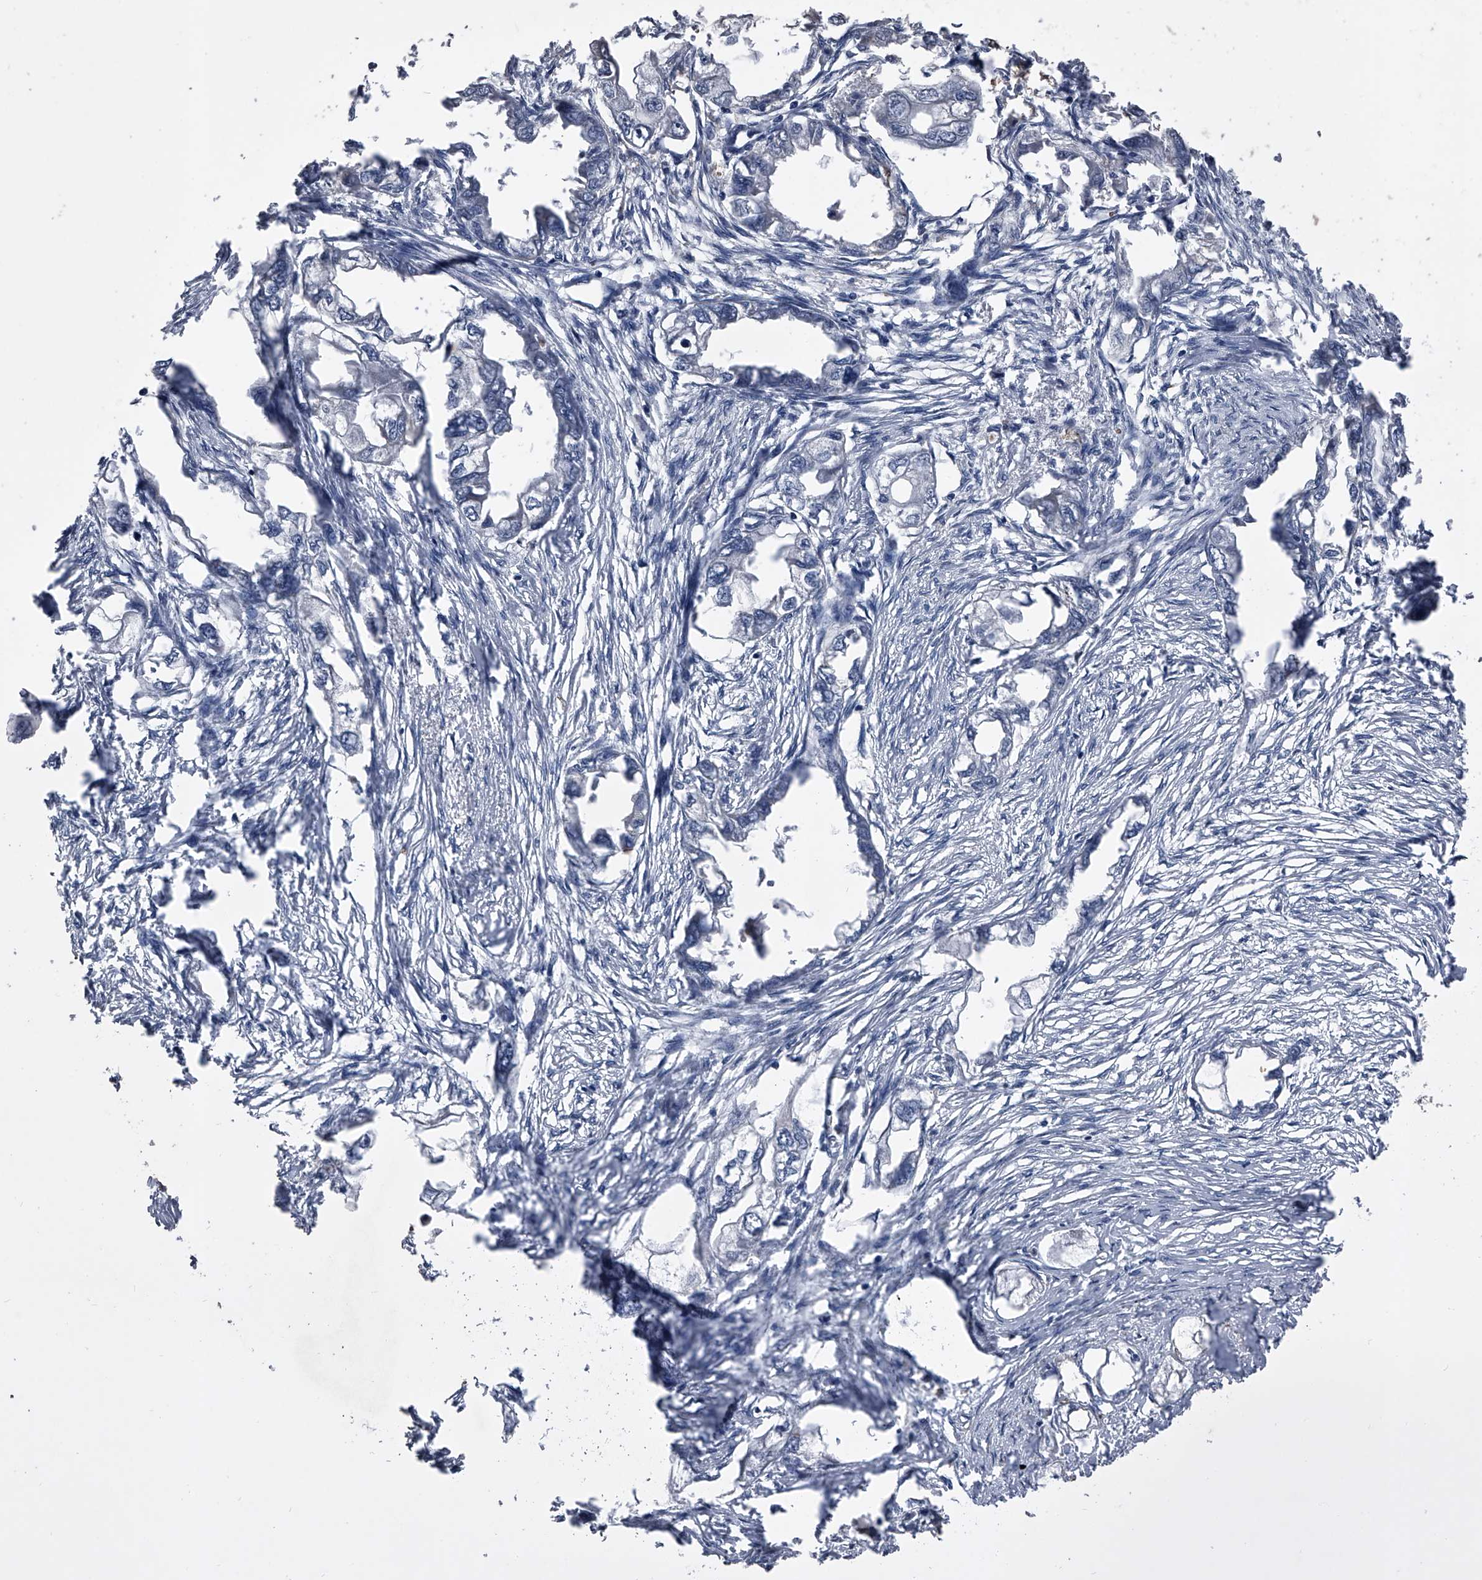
{"staining": {"intensity": "negative", "quantity": "none", "location": "none"}, "tissue": "endometrial cancer", "cell_type": "Tumor cells", "image_type": "cancer", "snomed": [{"axis": "morphology", "description": "Adenocarcinoma, NOS"}, {"axis": "morphology", "description": "Adenocarcinoma, metastatic, NOS"}, {"axis": "topography", "description": "Adipose tissue"}, {"axis": "topography", "description": "Endometrium"}], "caption": "Tumor cells show no significant protein staining in adenocarcinoma (endometrial). The staining was performed using DAB to visualize the protein expression in brown, while the nuclei were stained in blue with hematoxylin (Magnification: 20x).", "gene": "CEP85L", "patient": {"sex": "female", "age": 67}}